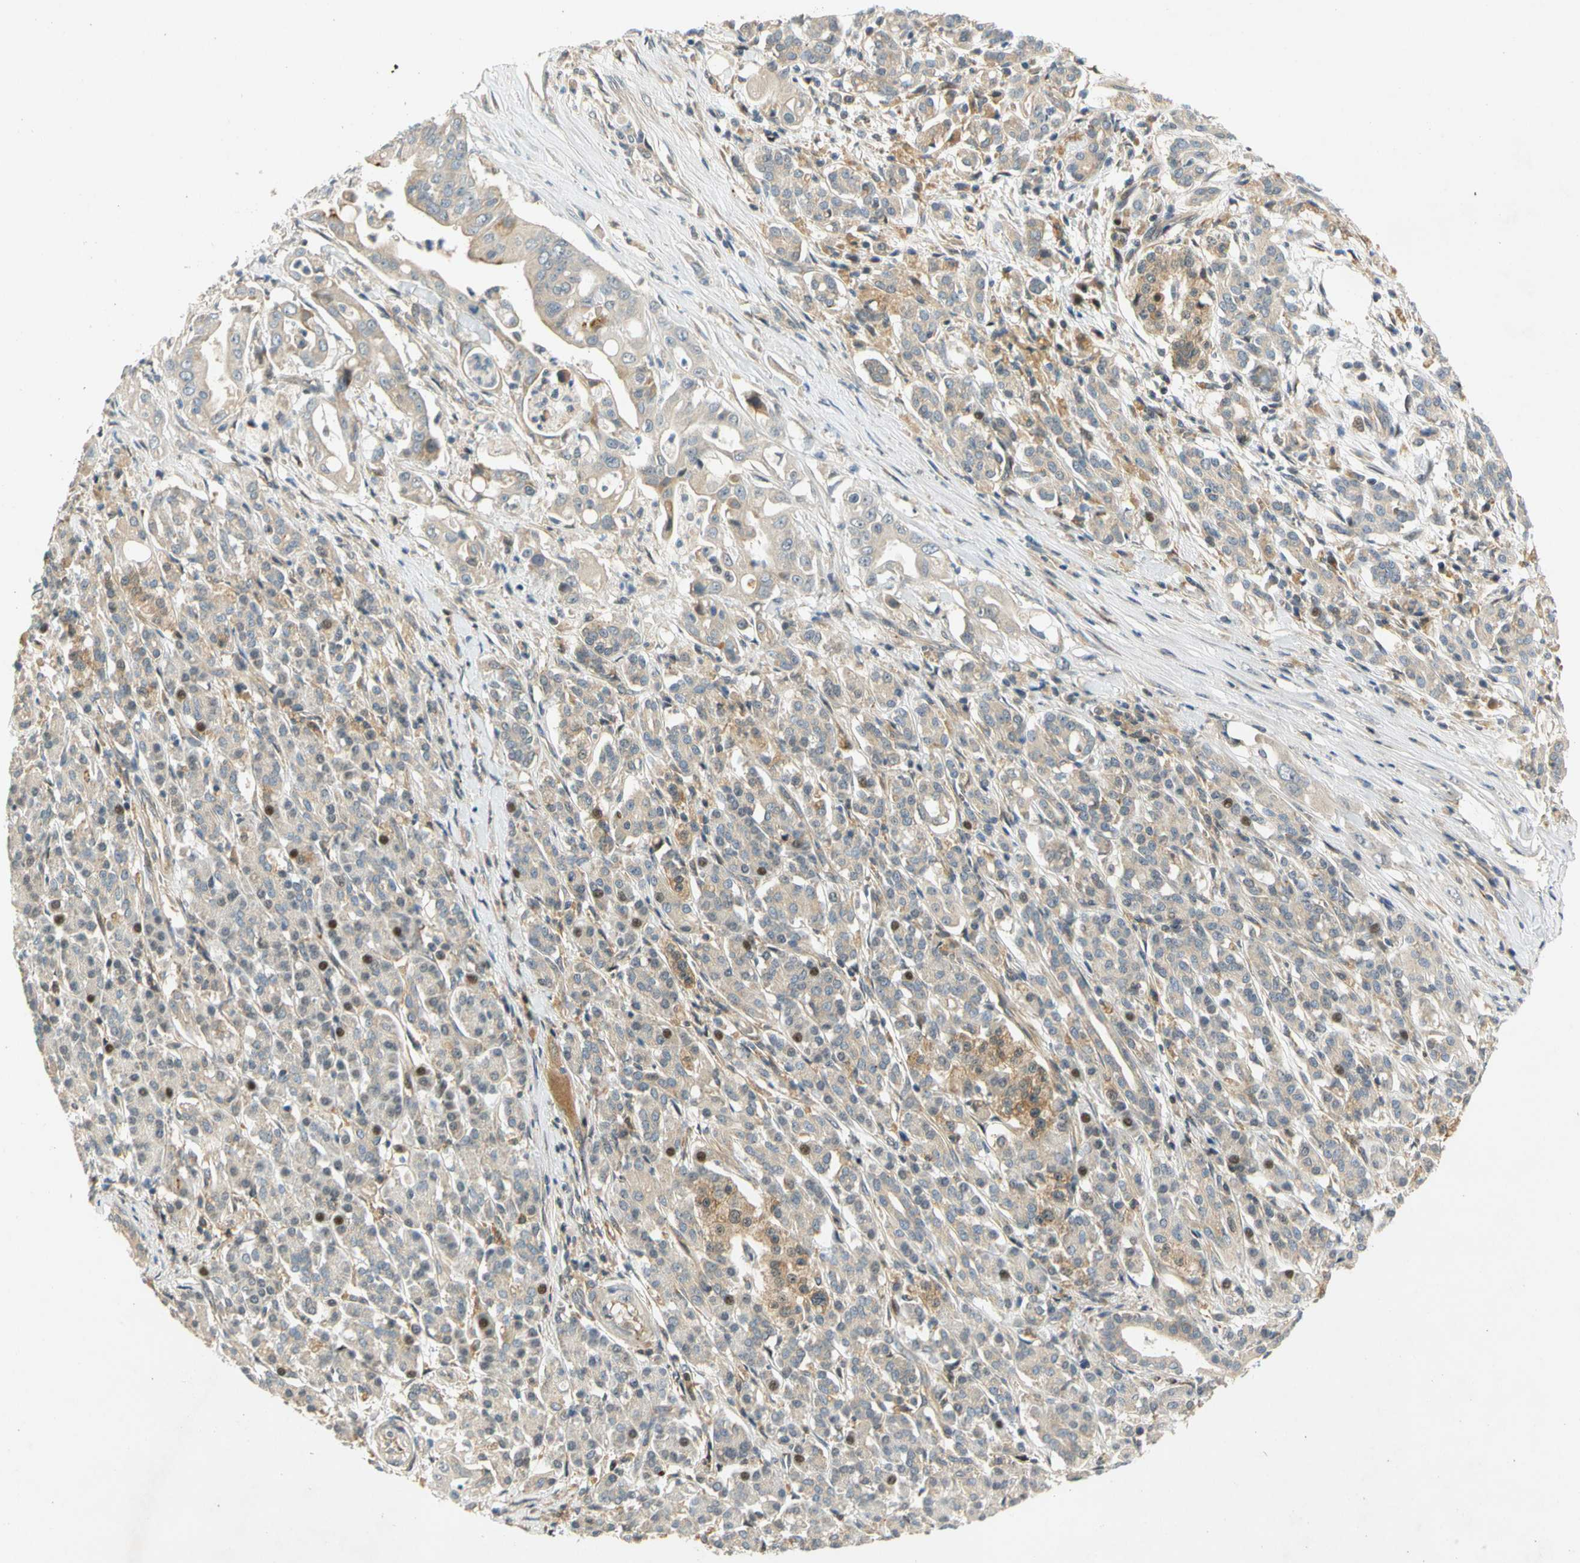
{"staining": {"intensity": "weak", "quantity": "25%-75%", "location": "cytoplasmic/membranous,nuclear"}, "tissue": "pancreatic cancer", "cell_type": "Tumor cells", "image_type": "cancer", "snomed": [{"axis": "morphology", "description": "Normal tissue, NOS"}, {"axis": "topography", "description": "Pancreas"}], "caption": "Brown immunohistochemical staining in pancreatic cancer exhibits weak cytoplasmic/membranous and nuclear expression in about 25%-75% of tumor cells.", "gene": "GATD1", "patient": {"sex": "male", "age": 42}}